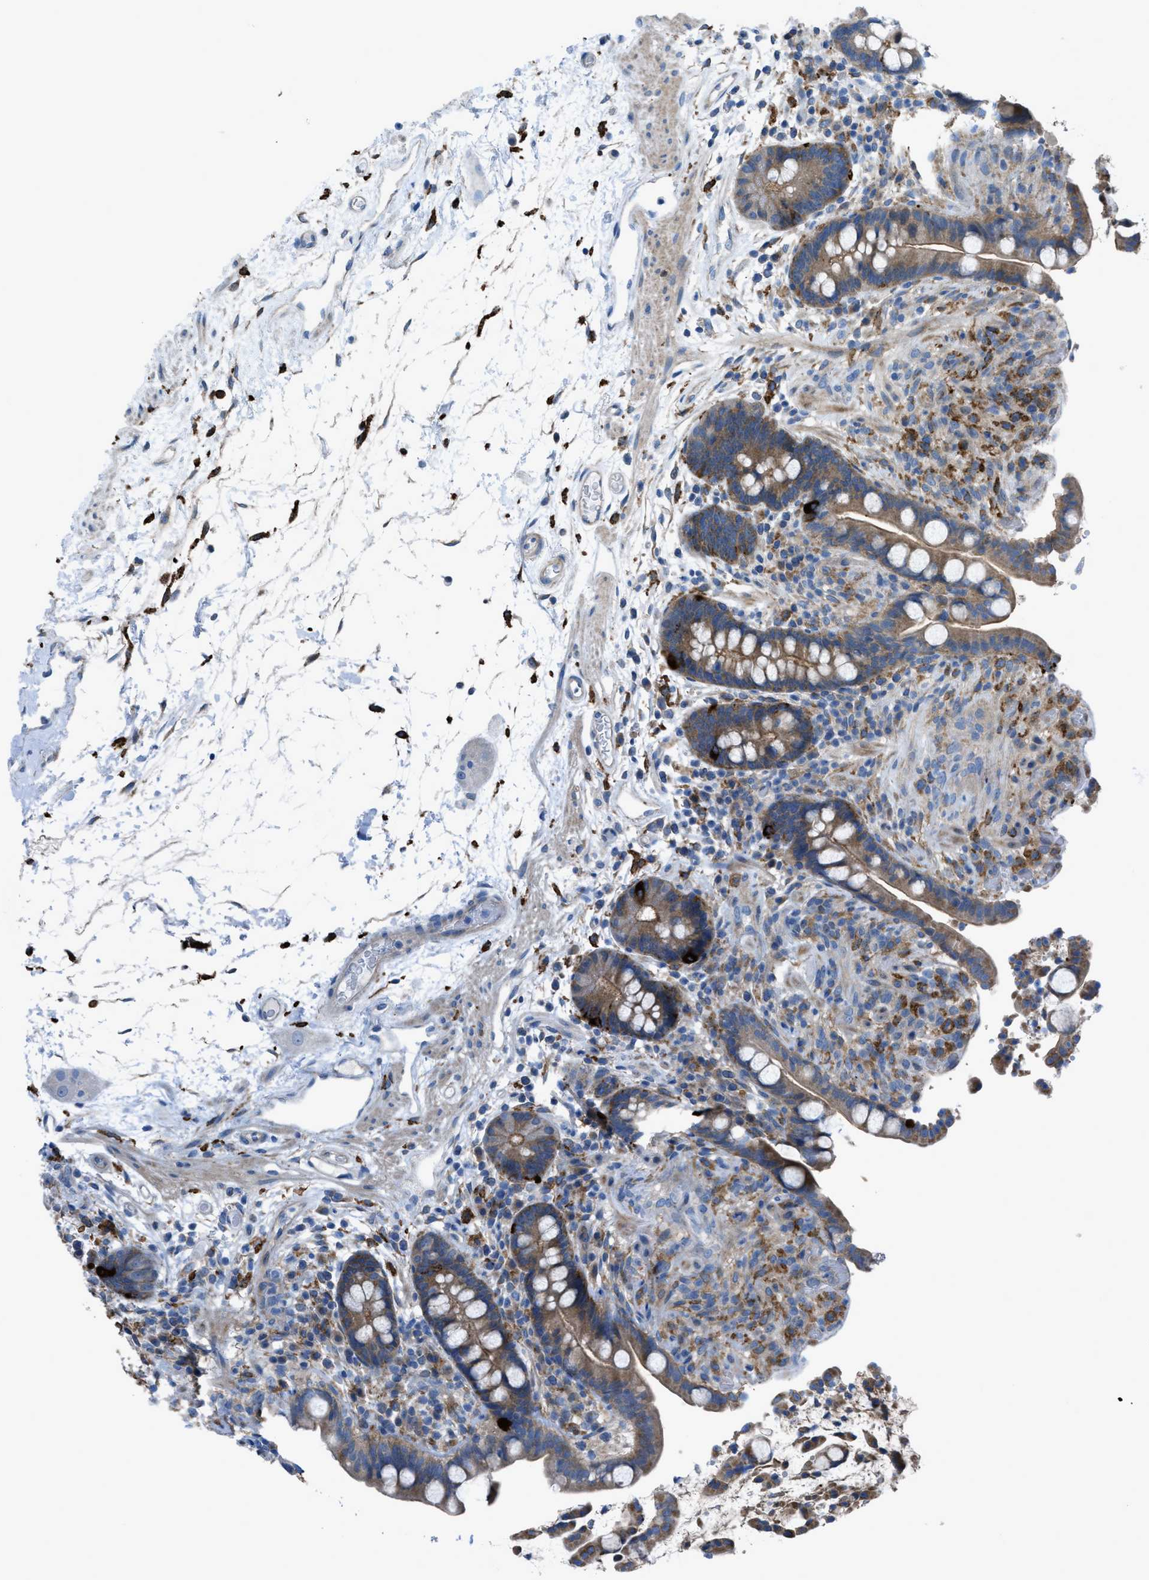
{"staining": {"intensity": "negative", "quantity": "none", "location": "none"}, "tissue": "colon", "cell_type": "Endothelial cells", "image_type": "normal", "snomed": [{"axis": "morphology", "description": "Normal tissue, NOS"}, {"axis": "topography", "description": "Colon"}], "caption": "This photomicrograph is of normal colon stained with immunohistochemistry (IHC) to label a protein in brown with the nuclei are counter-stained blue. There is no staining in endothelial cells.", "gene": "EGFR", "patient": {"sex": "male", "age": 73}}